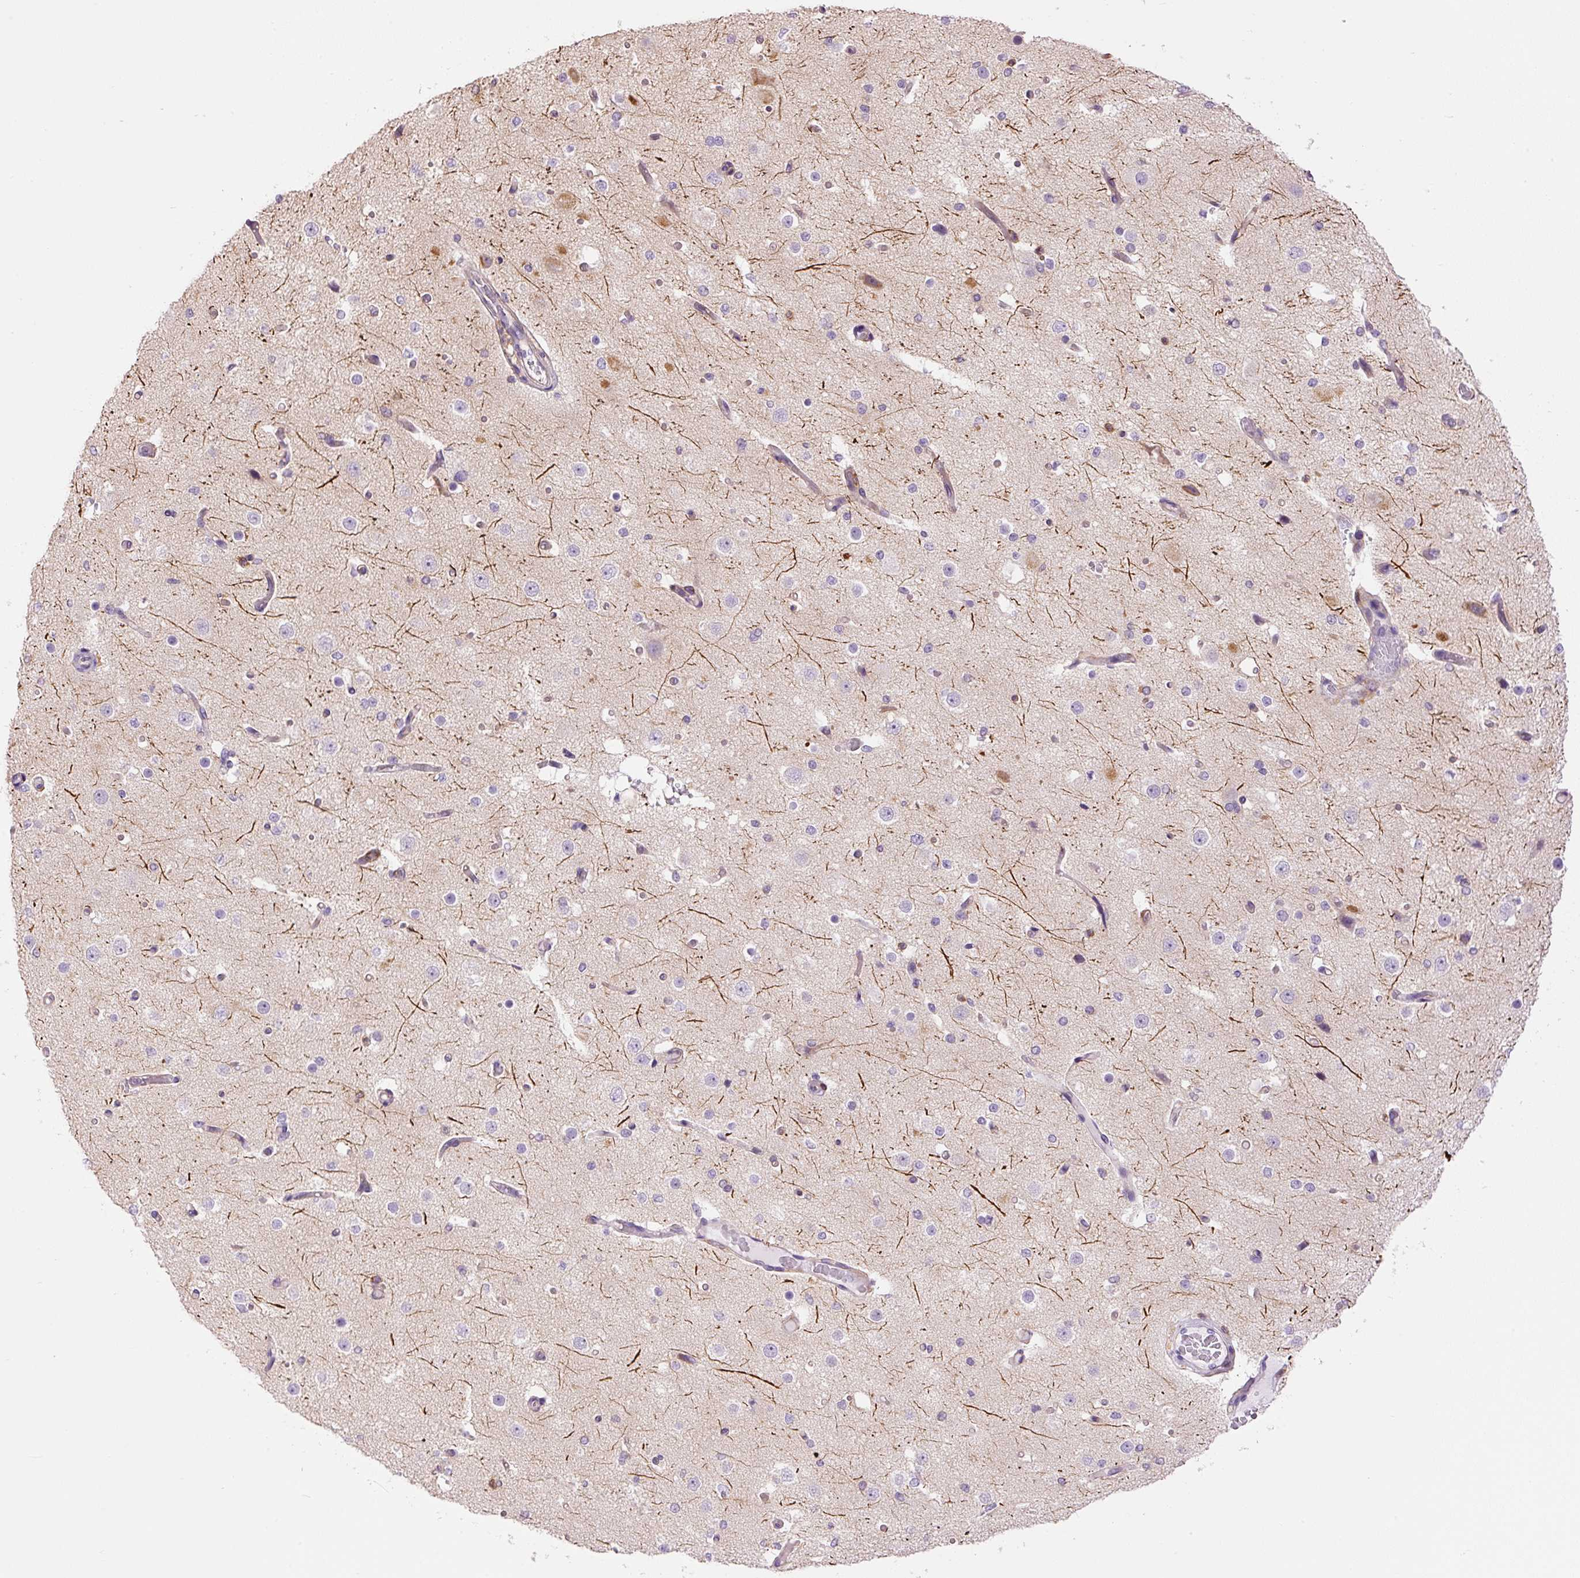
{"staining": {"intensity": "negative", "quantity": "none", "location": "none"}, "tissue": "cerebral cortex", "cell_type": "Endothelial cells", "image_type": "normal", "snomed": [{"axis": "morphology", "description": "Normal tissue, NOS"}, {"axis": "morphology", "description": "Inflammation, NOS"}, {"axis": "topography", "description": "Cerebral cortex"}], "caption": "The immunohistochemistry photomicrograph has no significant expression in endothelial cells of cerebral cortex. Brightfield microscopy of immunohistochemistry stained with DAB (brown) and hematoxylin (blue), captured at high magnification.", "gene": "DOK6", "patient": {"sex": "male", "age": 6}}